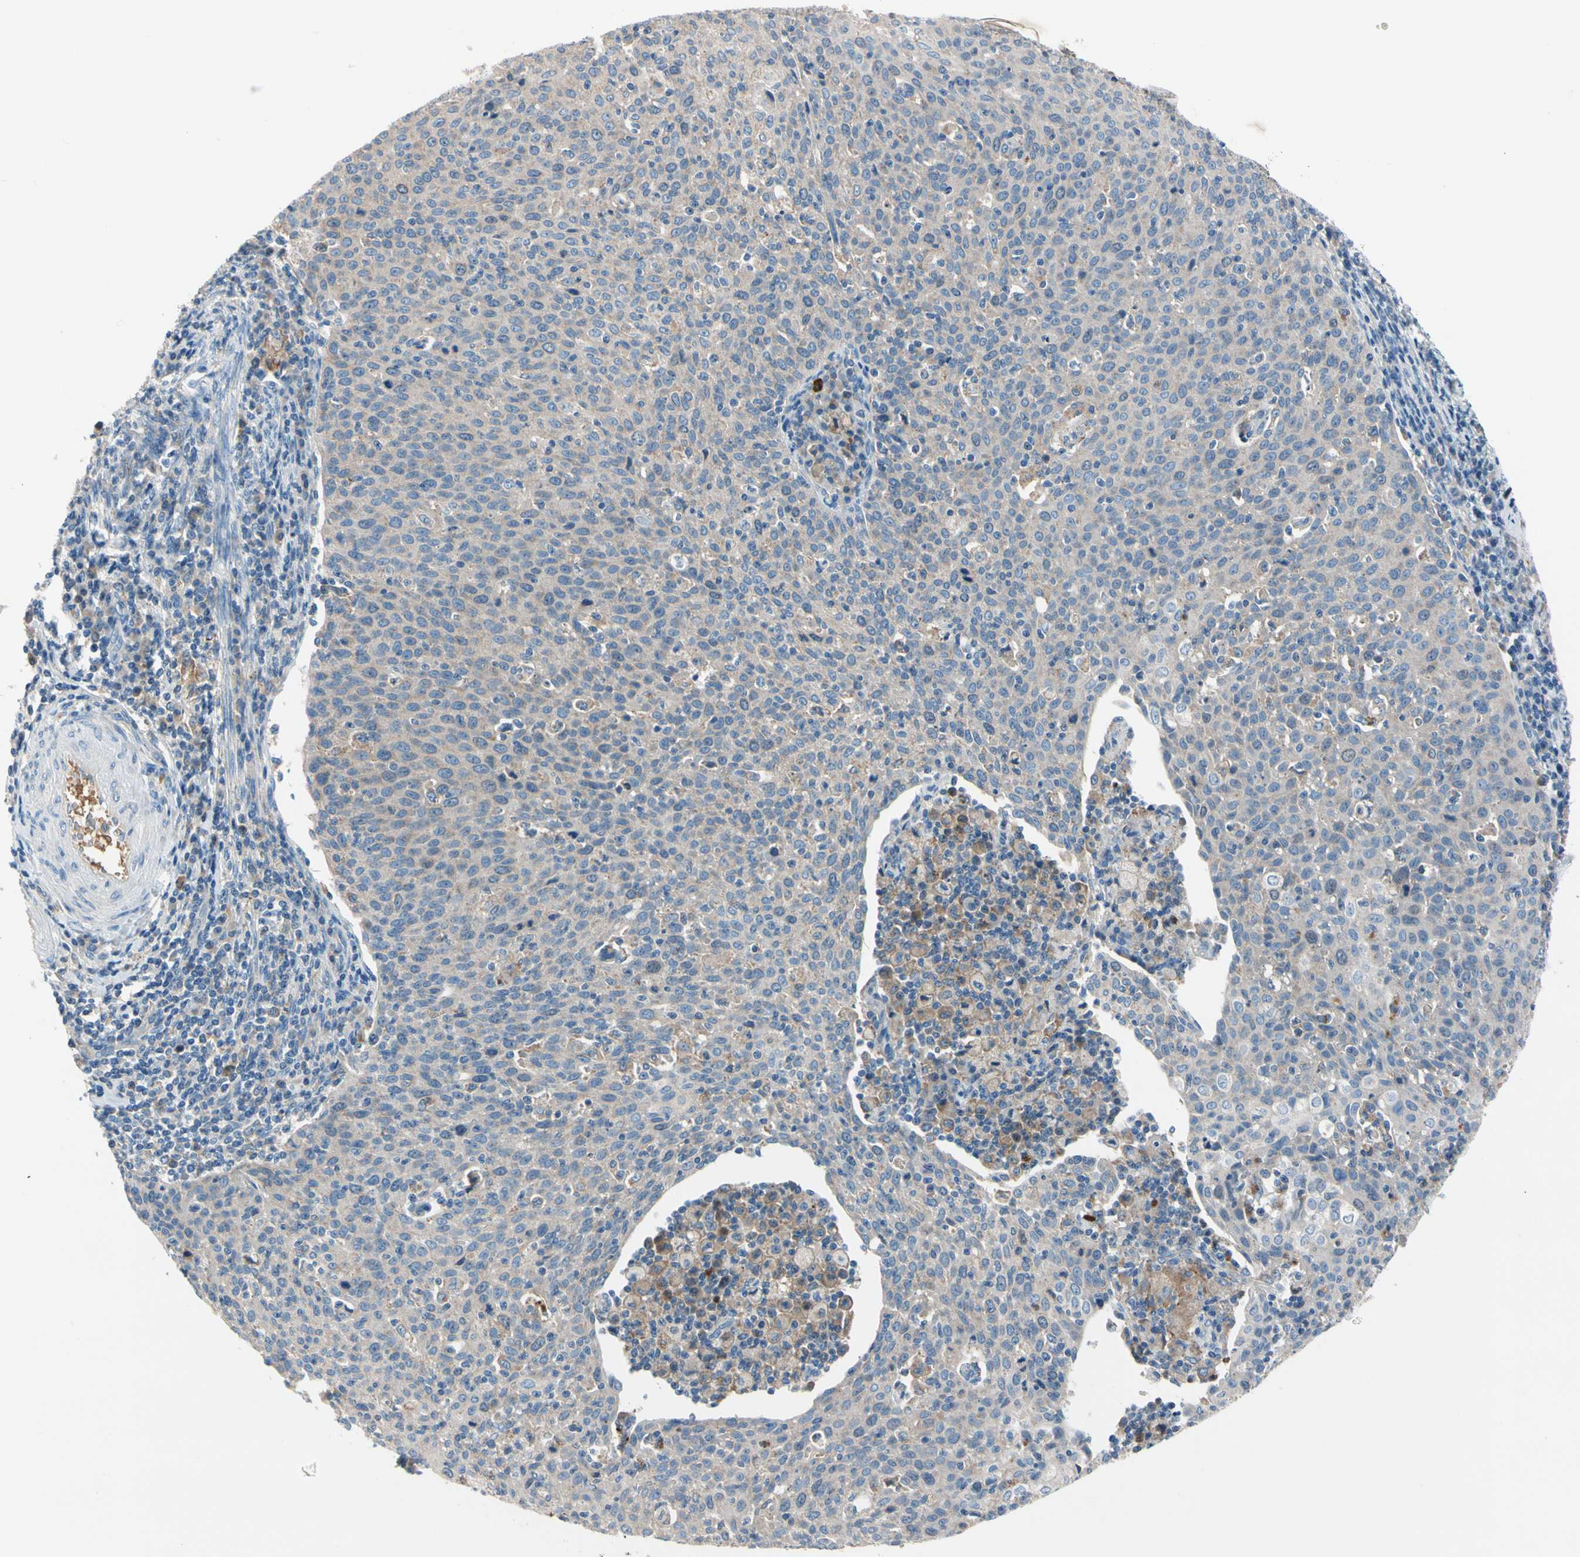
{"staining": {"intensity": "weak", "quantity": "<25%", "location": "cytoplasmic/membranous,nuclear"}, "tissue": "cervical cancer", "cell_type": "Tumor cells", "image_type": "cancer", "snomed": [{"axis": "morphology", "description": "Squamous cell carcinoma, NOS"}, {"axis": "topography", "description": "Cervix"}], "caption": "DAB (3,3'-diaminobenzidine) immunohistochemical staining of cervical squamous cell carcinoma reveals no significant expression in tumor cells. (Immunohistochemistry (ihc), brightfield microscopy, high magnification).", "gene": "HJURP", "patient": {"sex": "female", "age": 38}}